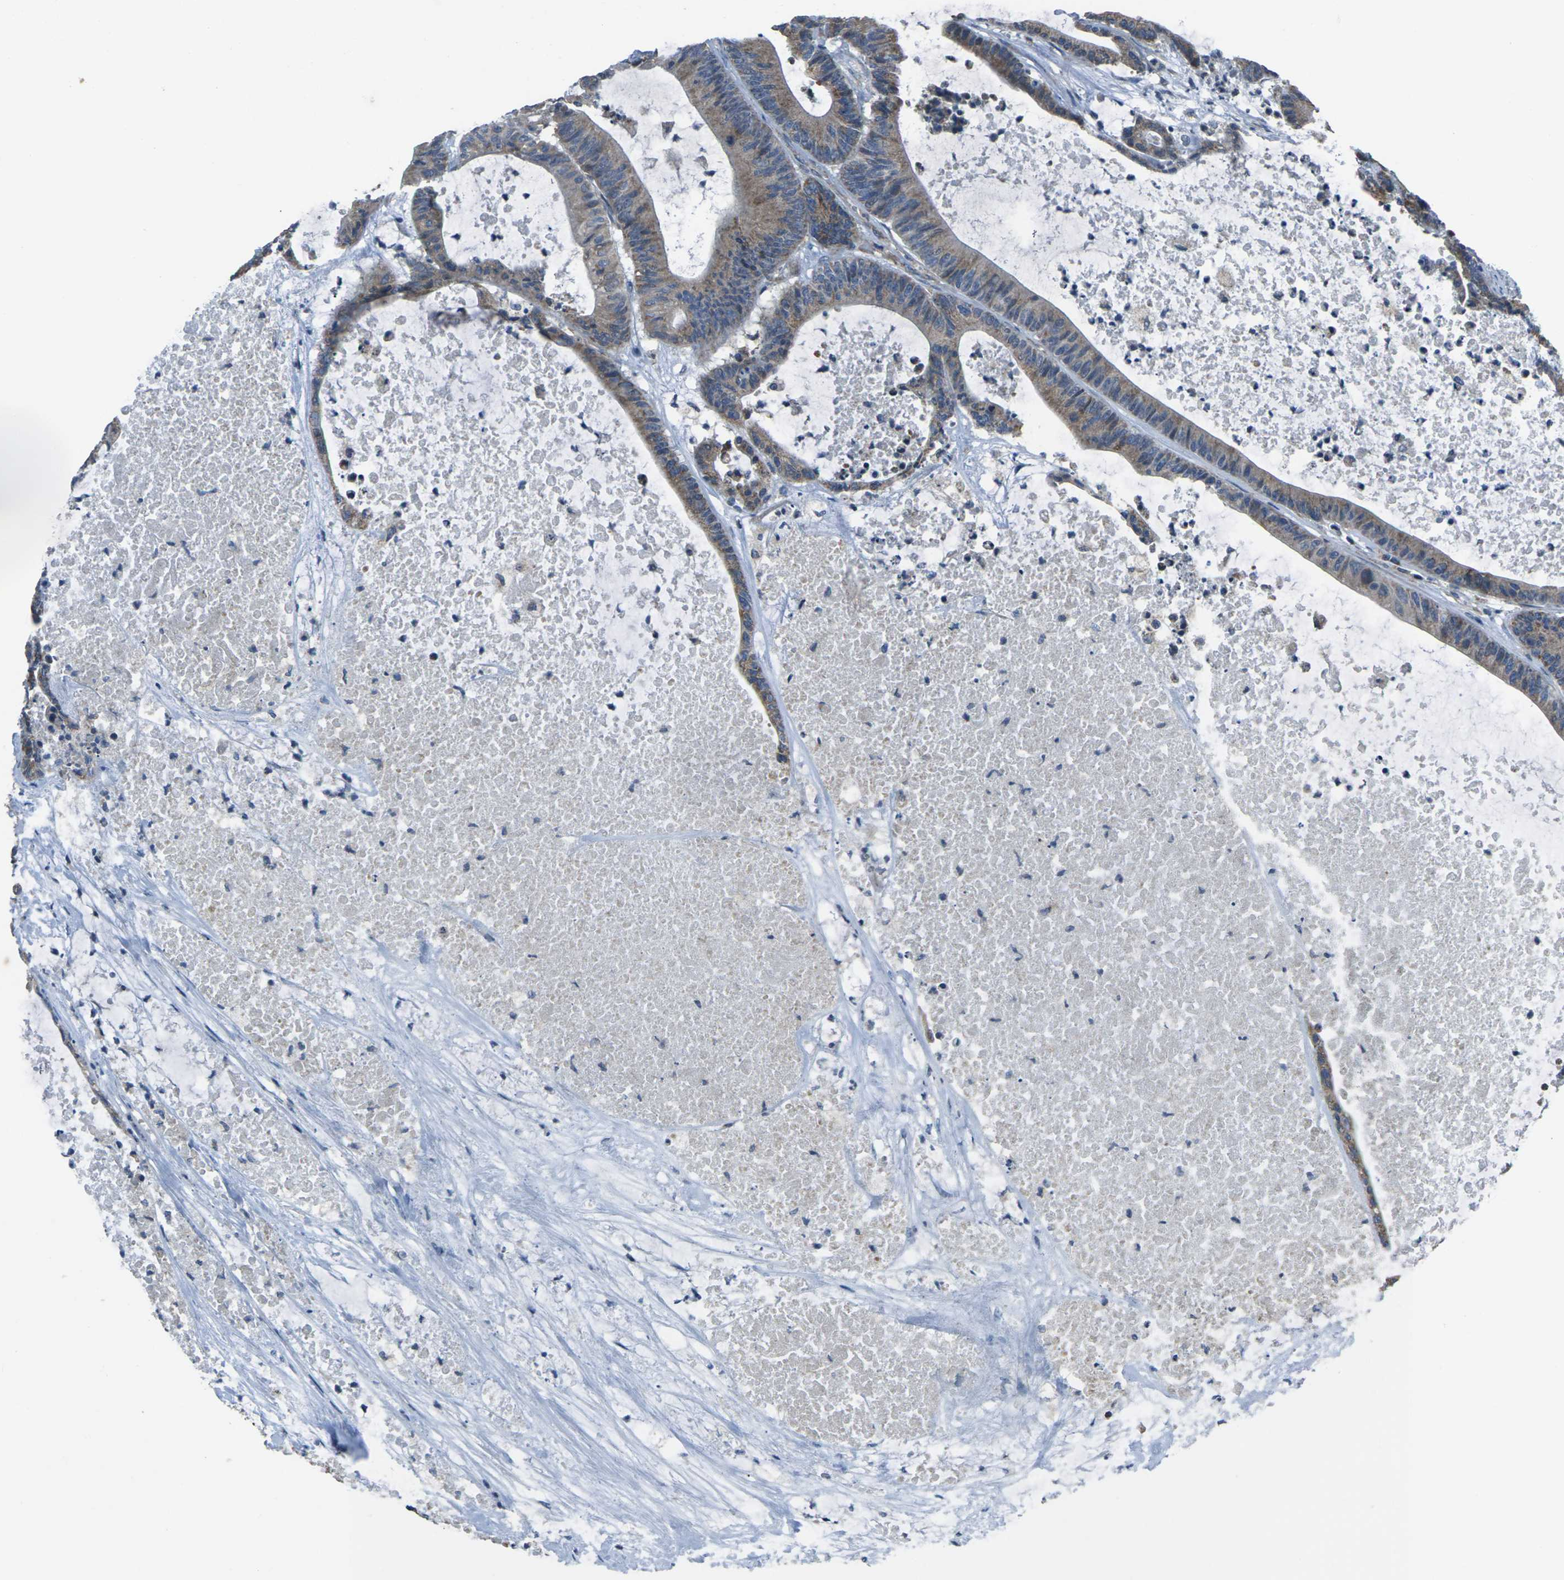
{"staining": {"intensity": "weak", "quantity": ">75%", "location": "cytoplasmic/membranous"}, "tissue": "colorectal cancer", "cell_type": "Tumor cells", "image_type": "cancer", "snomed": [{"axis": "morphology", "description": "Adenocarcinoma, NOS"}, {"axis": "topography", "description": "Colon"}], "caption": "Colorectal adenocarcinoma tissue shows weak cytoplasmic/membranous positivity in about >75% of tumor cells", "gene": "TMEM120B", "patient": {"sex": "female", "age": 84}}